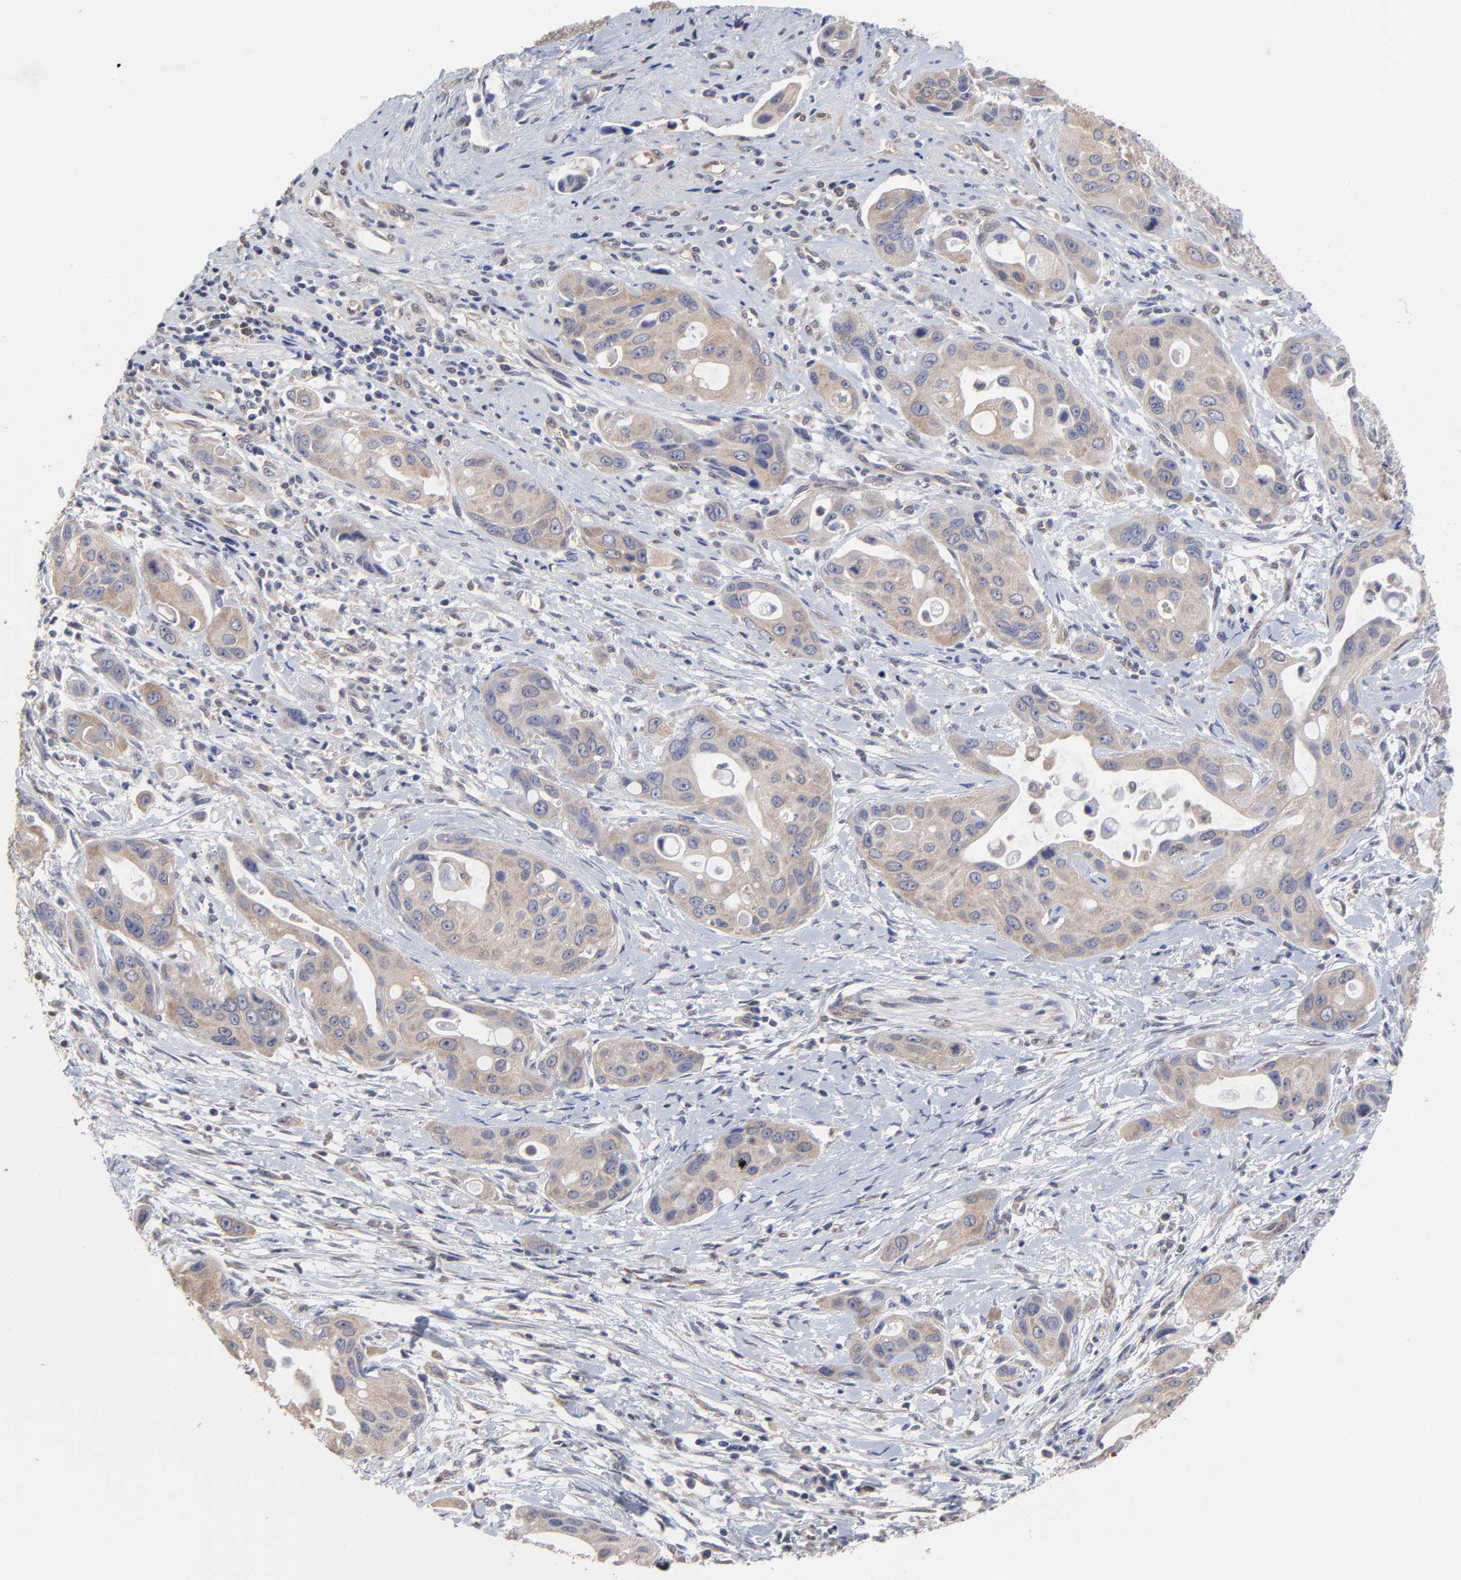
{"staining": {"intensity": "weak", "quantity": "25%-75%", "location": "cytoplasmic/membranous"}, "tissue": "pancreatic cancer", "cell_type": "Tumor cells", "image_type": "cancer", "snomed": [{"axis": "morphology", "description": "Adenocarcinoma, NOS"}, {"axis": "topography", "description": "Pancreas"}], "caption": "This photomicrograph demonstrates pancreatic cancer stained with immunohistochemistry to label a protein in brown. The cytoplasmic/membranous of tumor cells show weak positivity for the protein. Nuclei are counter-stained blue.", "gene": "CCT2", "patient": {"sex": "female", "age": 60}}